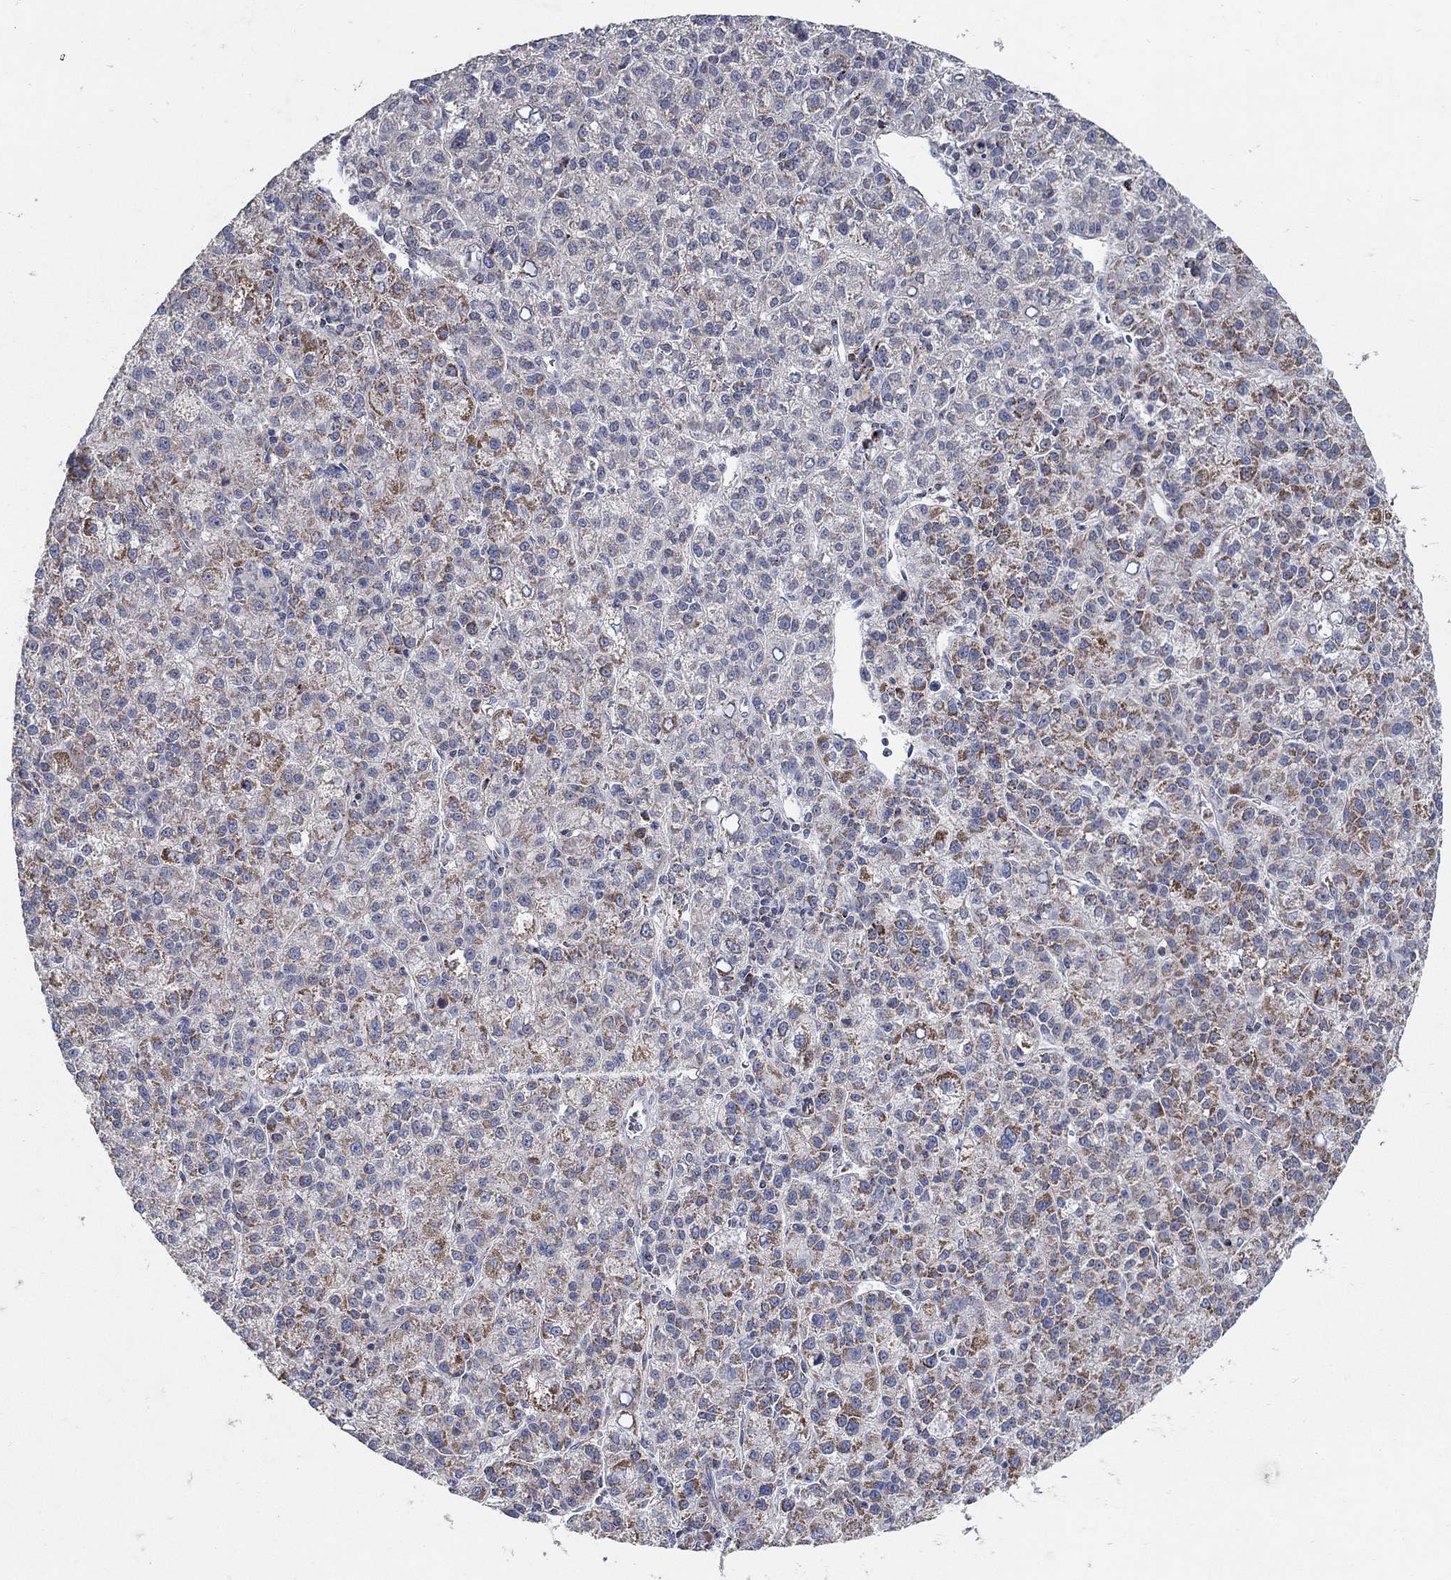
{"staining": {"intensity": "moderate", "quantity": "25%-75%", "location": "cytoplasmic/membranous"}, "tissue": "liver cancer", "cell_type": "Tumor cells", "image_type": "cancer", "snomed": [{"axis": "morphology", "description": "Carcinoma, Hepatocellular, NOS"}, {"axis": "topography", "description": "Liver"}], "caption": "A high-resolution image shows immunohistochemistry (IHC) staining of liver cancer, which exhibits moderate cytoplasmic/membranous expression in about 25%-75% of tumor cells.", "gene": "HMX2", "patient": {"sex": "female", "age": 60}}